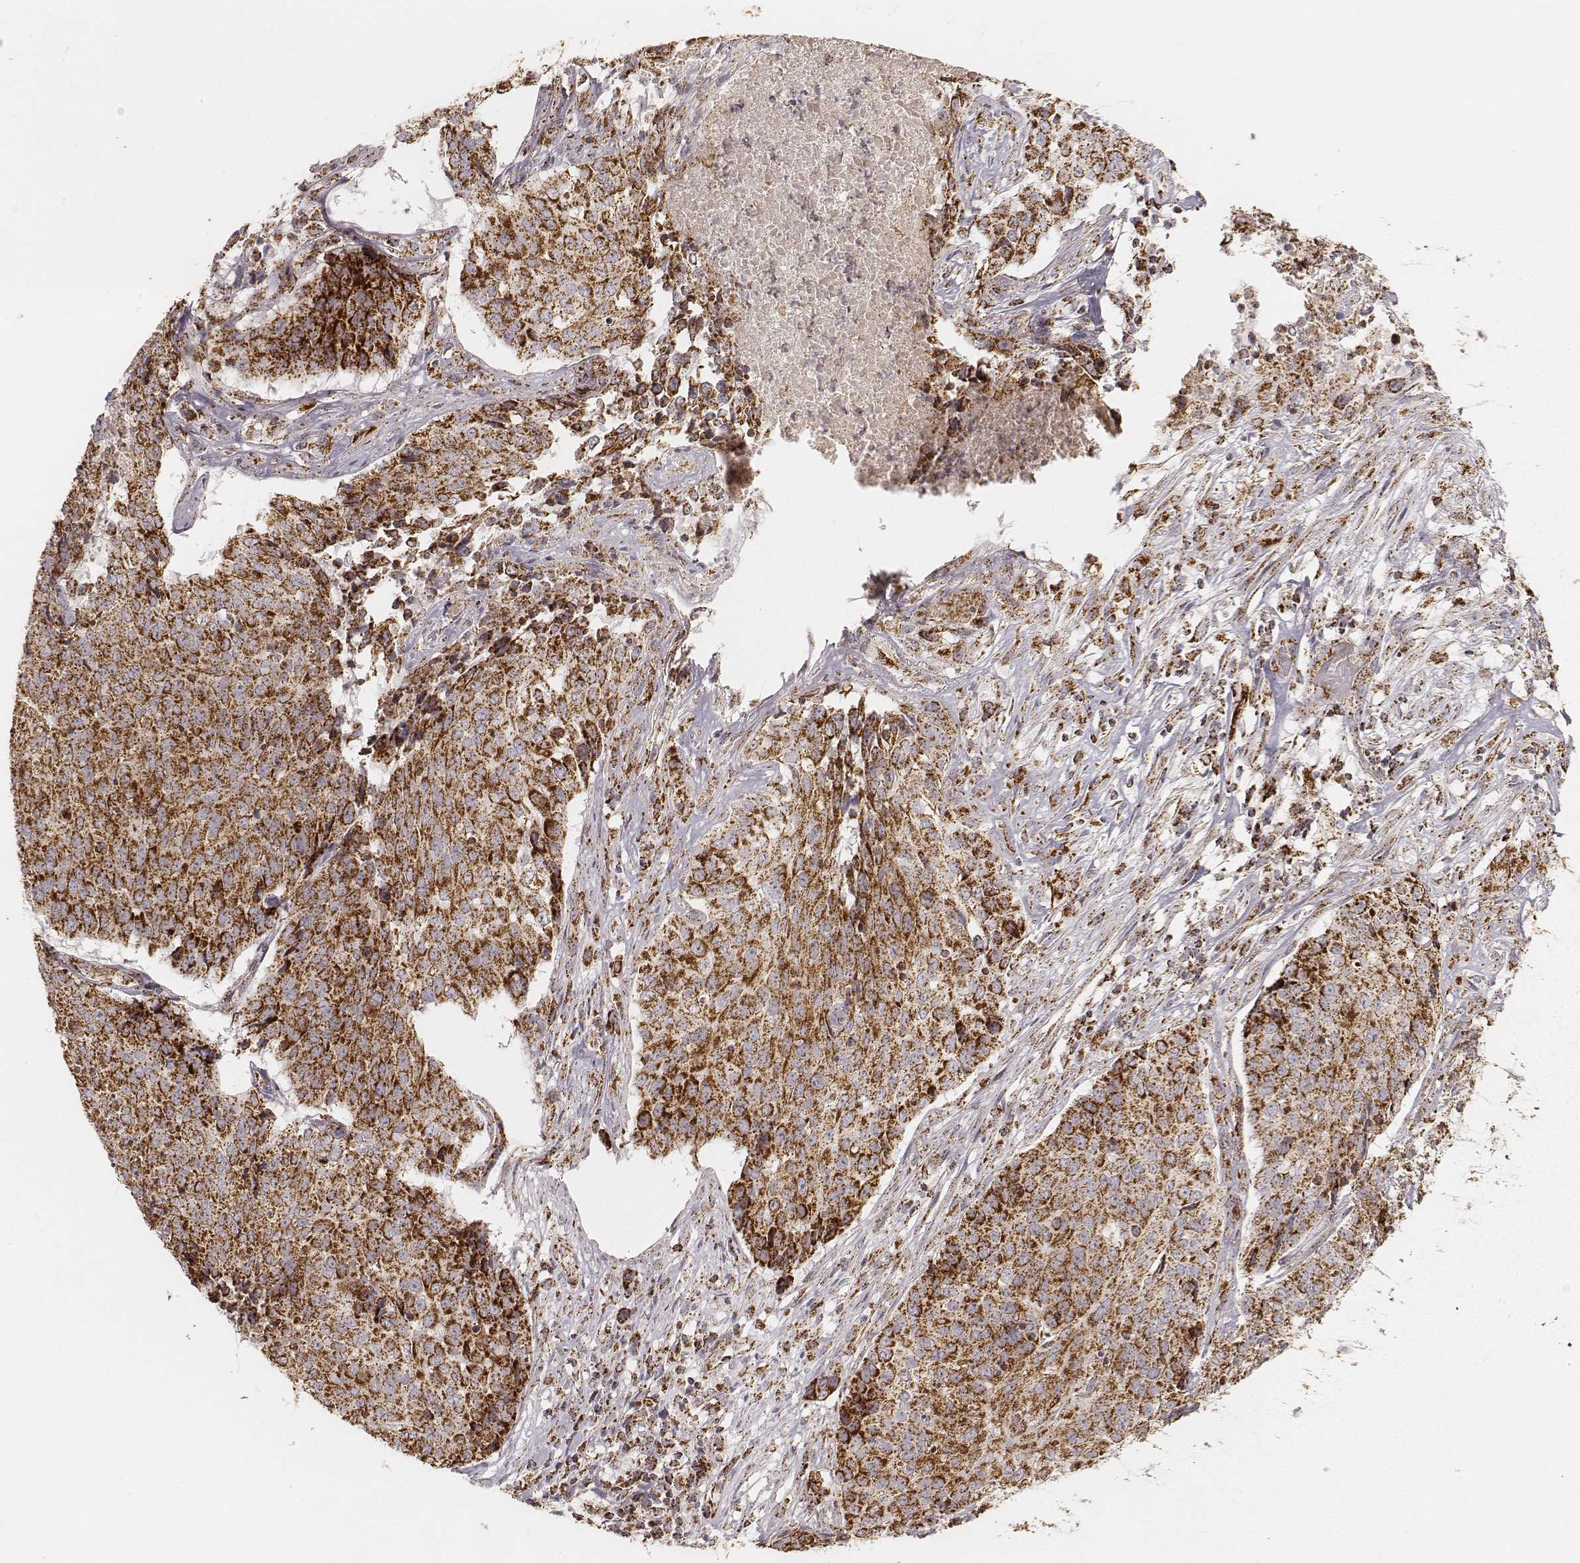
{"staining": {"intensity": "strong", "quantity": ">75%", "location": "cytoplasmic/membranous"}, "tissue": "lung cancer", "cell_type": "Tumor cells", "image_type": "cancer", "snomed": [{"axis": "morphology", "description": "Normal tissue, NOS"}, {"axis": "morphology", "description": "Squamous cell carcinoma, NOS"}, {"axis": "topography", "description": "Bronchus"}, {"axis": "topography", "description": "Lung"}], "caption": "Immunohistochemical staining of human lung cancer (squamous cell carcinoma) exhibits strong cytoplasmic/membranous protein positivity in approximately >75% of tumor cells.", "gene": "CS", "patient": {"sex": "male", "age": 64}}